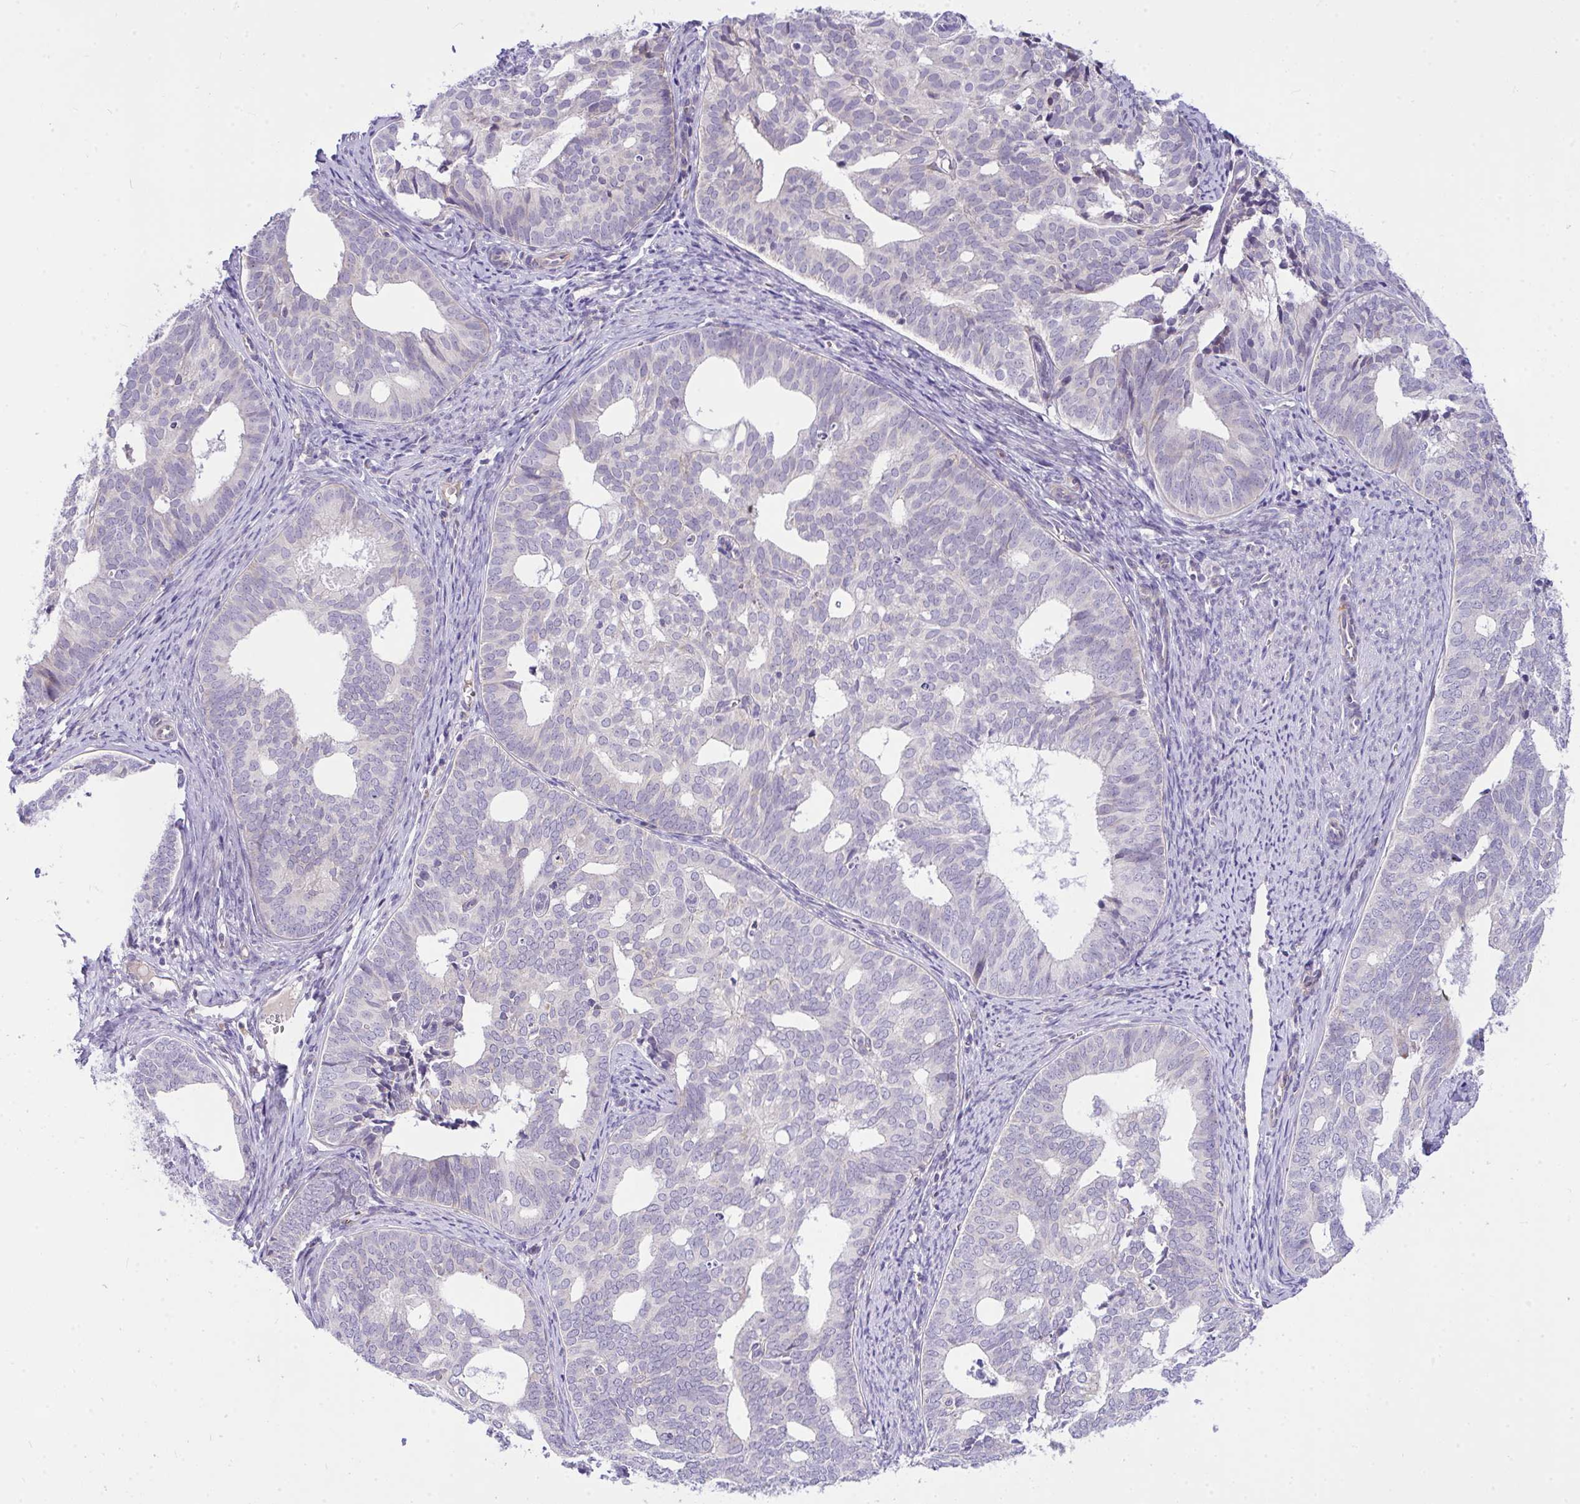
{"staining": {"intensity": "negative", "quantity": "none", "location": "none"}, "tissue": "endometrial cancer", "cell_type": "Tumor cells", "image_type": "cancer", "snomed": [{"axis": "morphology", "description": "Adenocarcinoma, NOS"}, {"axis": "topography", "description": "Endometrium"}], "caption": "Endometrial cancer (adenocarcinoma) was stained to show a protein in brown. There is no significant staining in tumor cells.", "gene": "CEP63", "patient": {"sex": "female", "age": 75}}